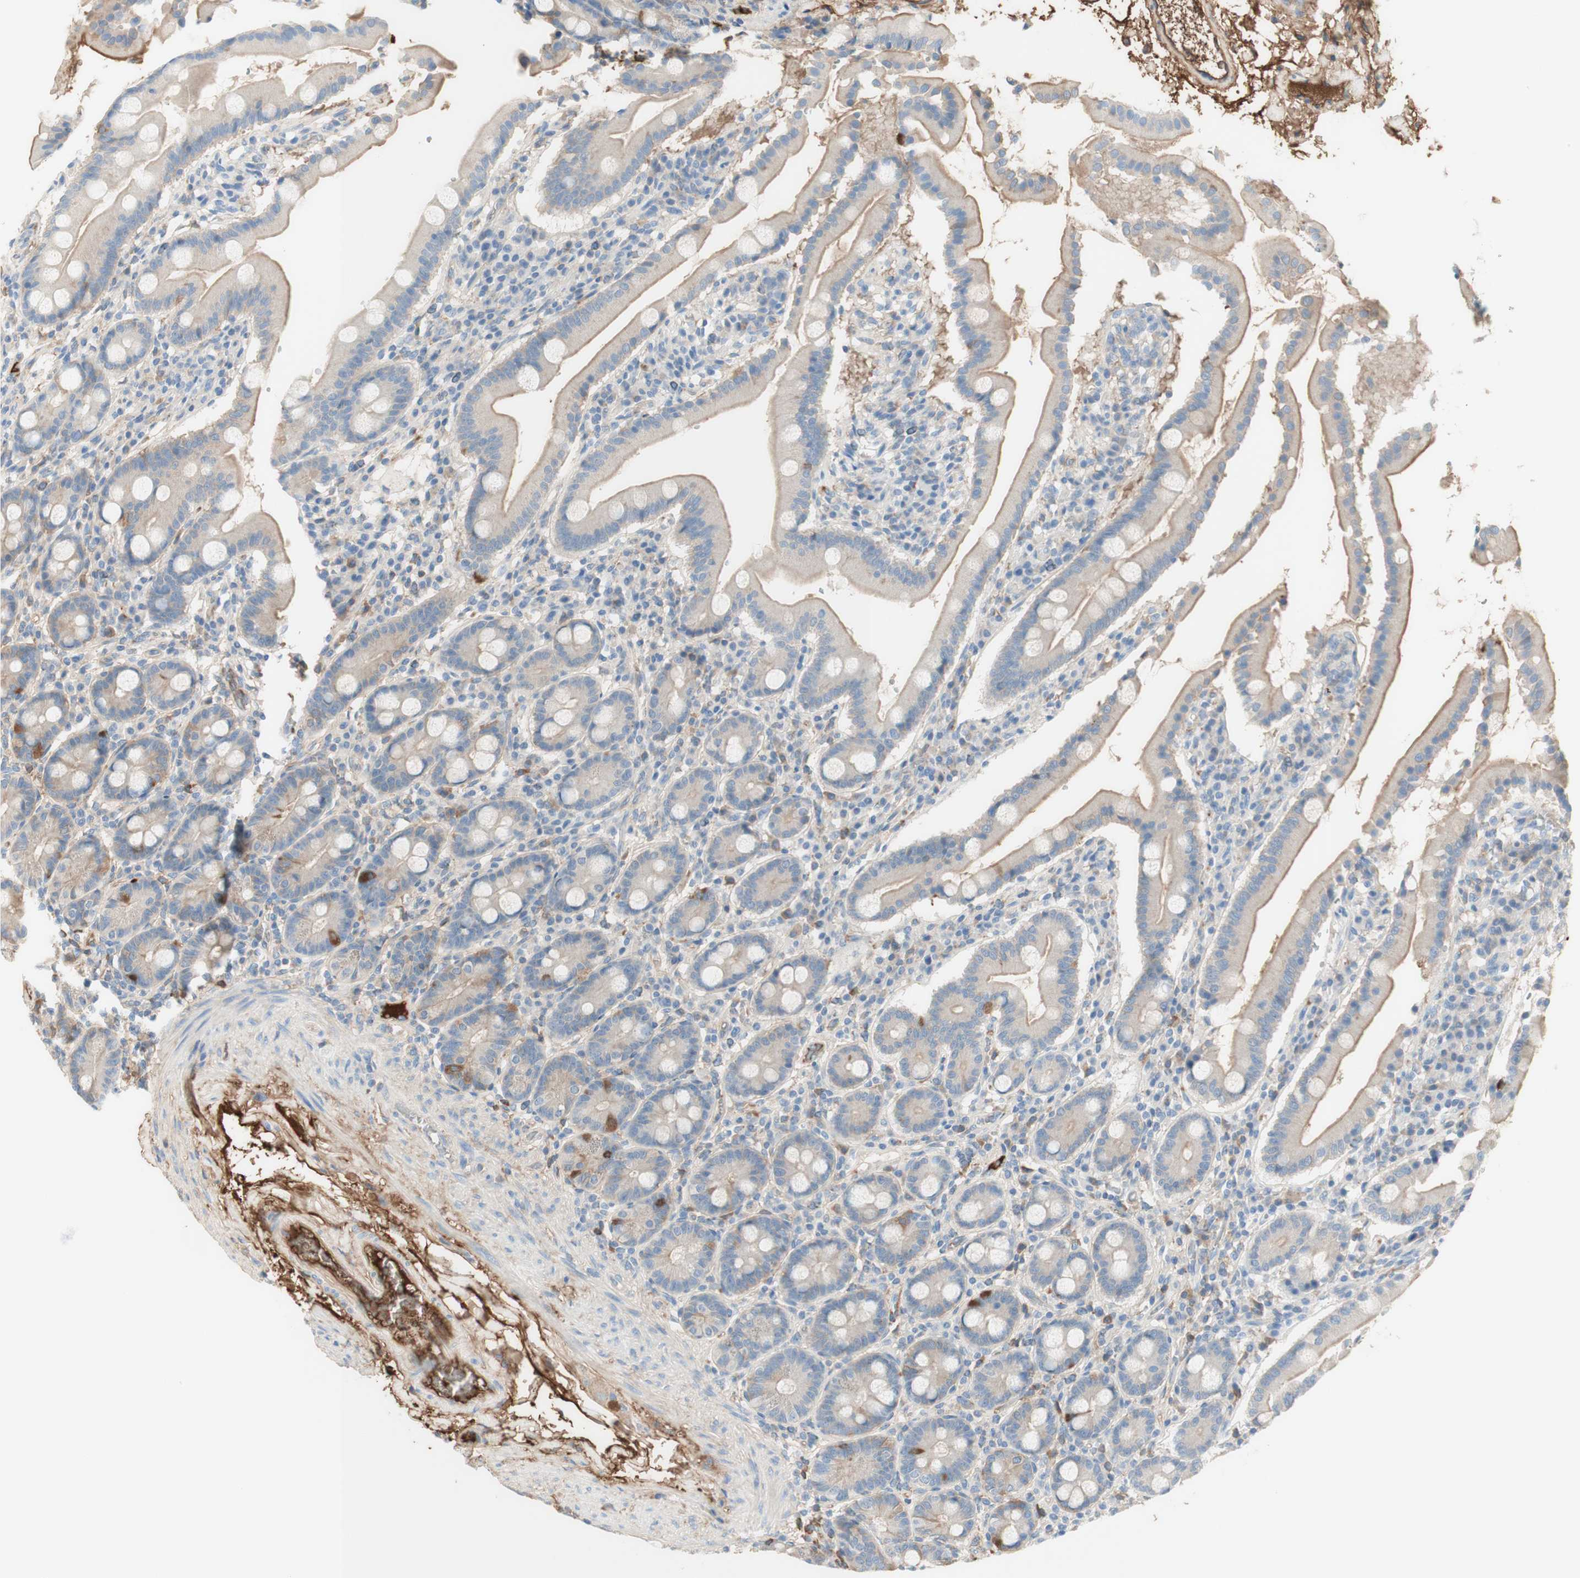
{"staining": {"intensity": "weak", "quantity": ">75%", "location": "cytoplasmic/membranous"}, "tissue": "duodenum", "cell_type": "Glandular cells", "image_type": "normal", "snomed": [{"axis": "morphology", "description": "Normal tissue, NOS"}, {"axis": "topography", "description": "Duodenum"}], "caption": "This image exhibits immunohistochemistry (IHC) staining of benign duodenum, with low weak cytoplasmic/membranous expression in about >75% of glandular cells.", "gene": "KNG1", "patient": {"sex": "male", "age": 50}}